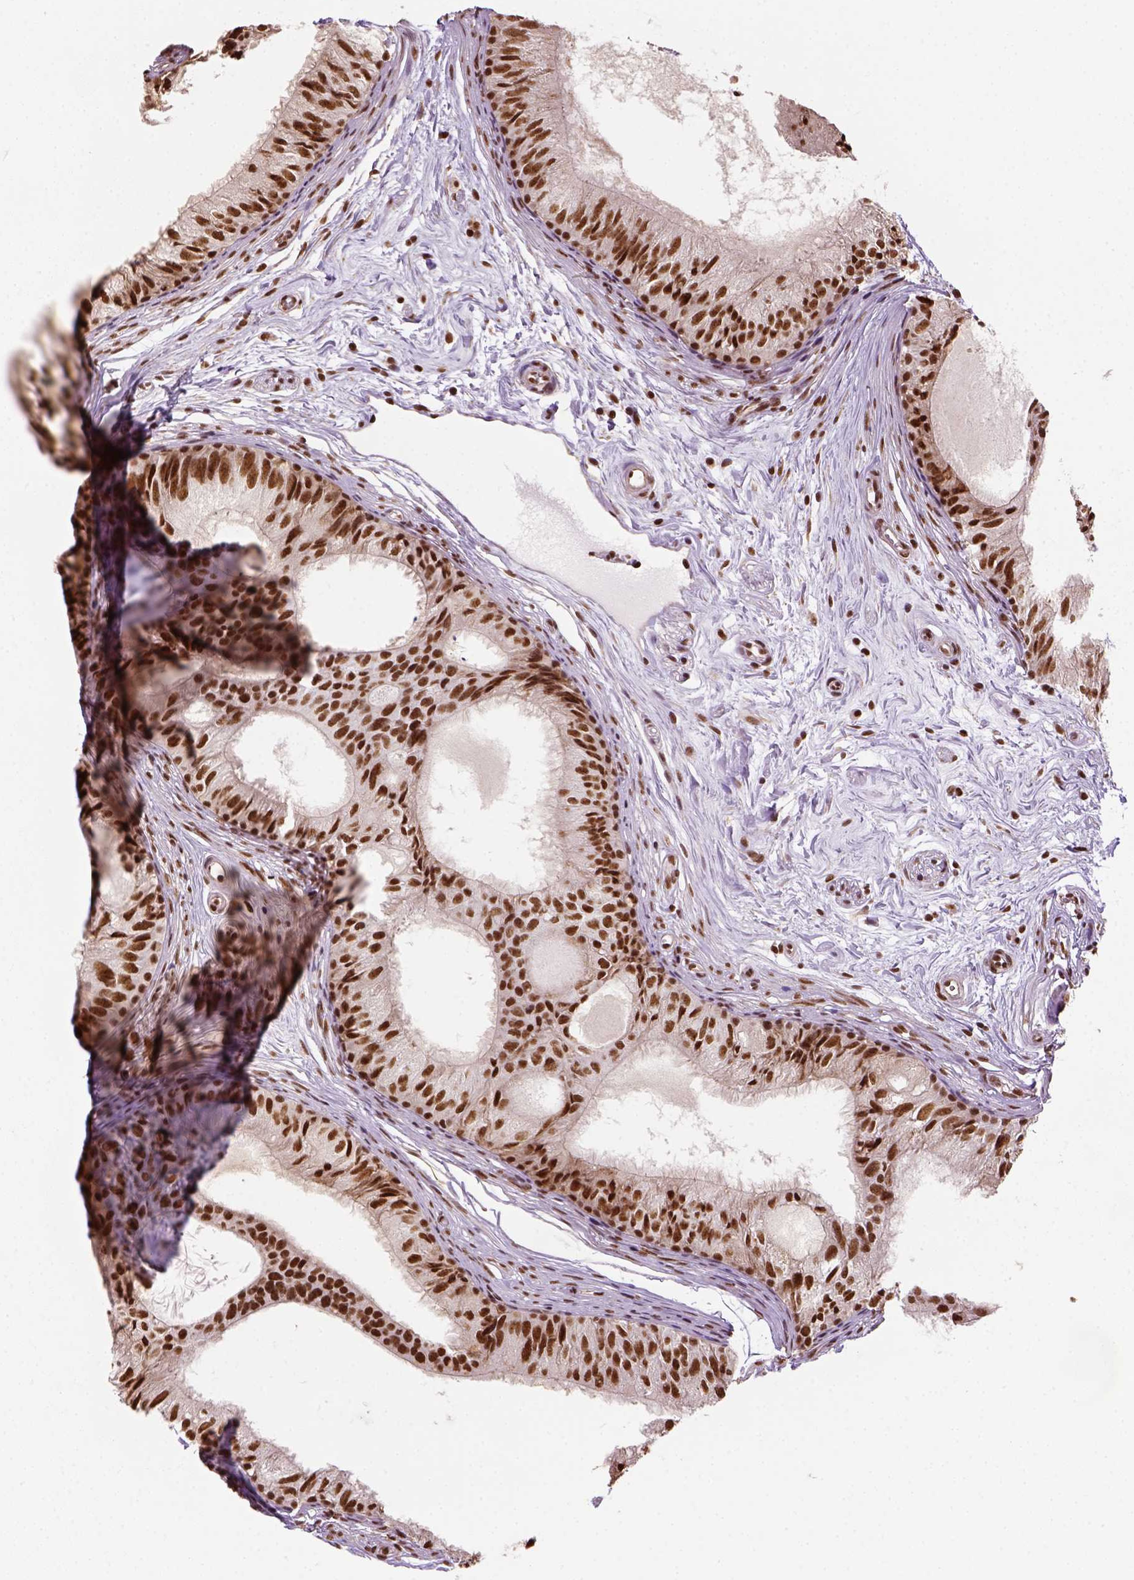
{"staining": {"intensity": "strong", "quantity": ">75%", "location": "nuclear"}, "tissue": "epididymis", "cell_type": "Glandular cells", "image_type": "normal", "snomed": [{"axis": "morphology", "description": "Normal tissue, NOS"}, {"axis": "topography", "description": "Epididymis"}], "caption": "DAB (3,3'-diaminobenzidine) immunohistochemical staining of benign epididymis shows strong nuclear protein positivity in about >75% of glandular cells.", "gene": "CCAR1", "patient": {"sex": "male", "age": 25}}